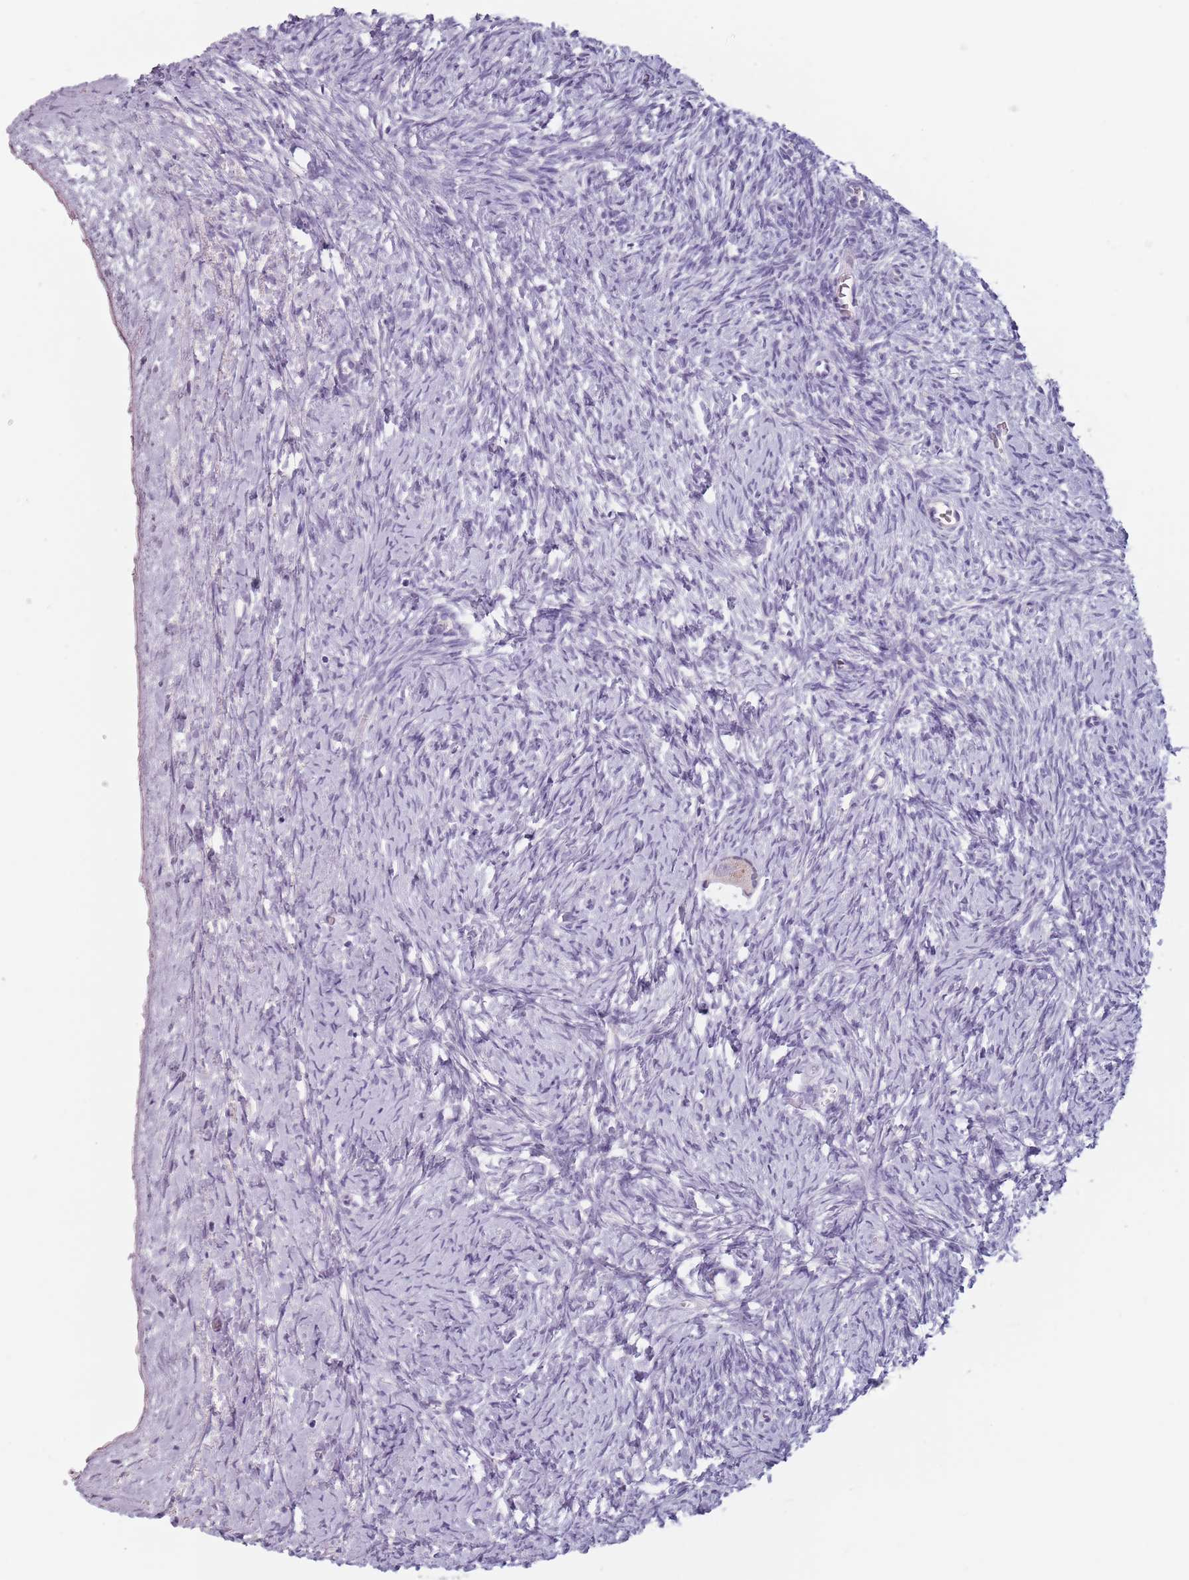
{"staining": {"intensity": "negative", "quantity": "none", "location": "none"}, "tissue": "ovary", "cell_type": "Follicle cells", "image_type": "normal", "snomed": [{"axis": "morphology", "description": "Normal tissue, NOS"}, {"axis": "morphology", "description": "Developmental malformation"}, {"axis": "topography", "description": "Ovary"}], "caption": "Micrograph shows no protein expression in follicle cells of normal ovary.", "gene": "CEP19", "patient": {"sex": "female", "age": 39}}